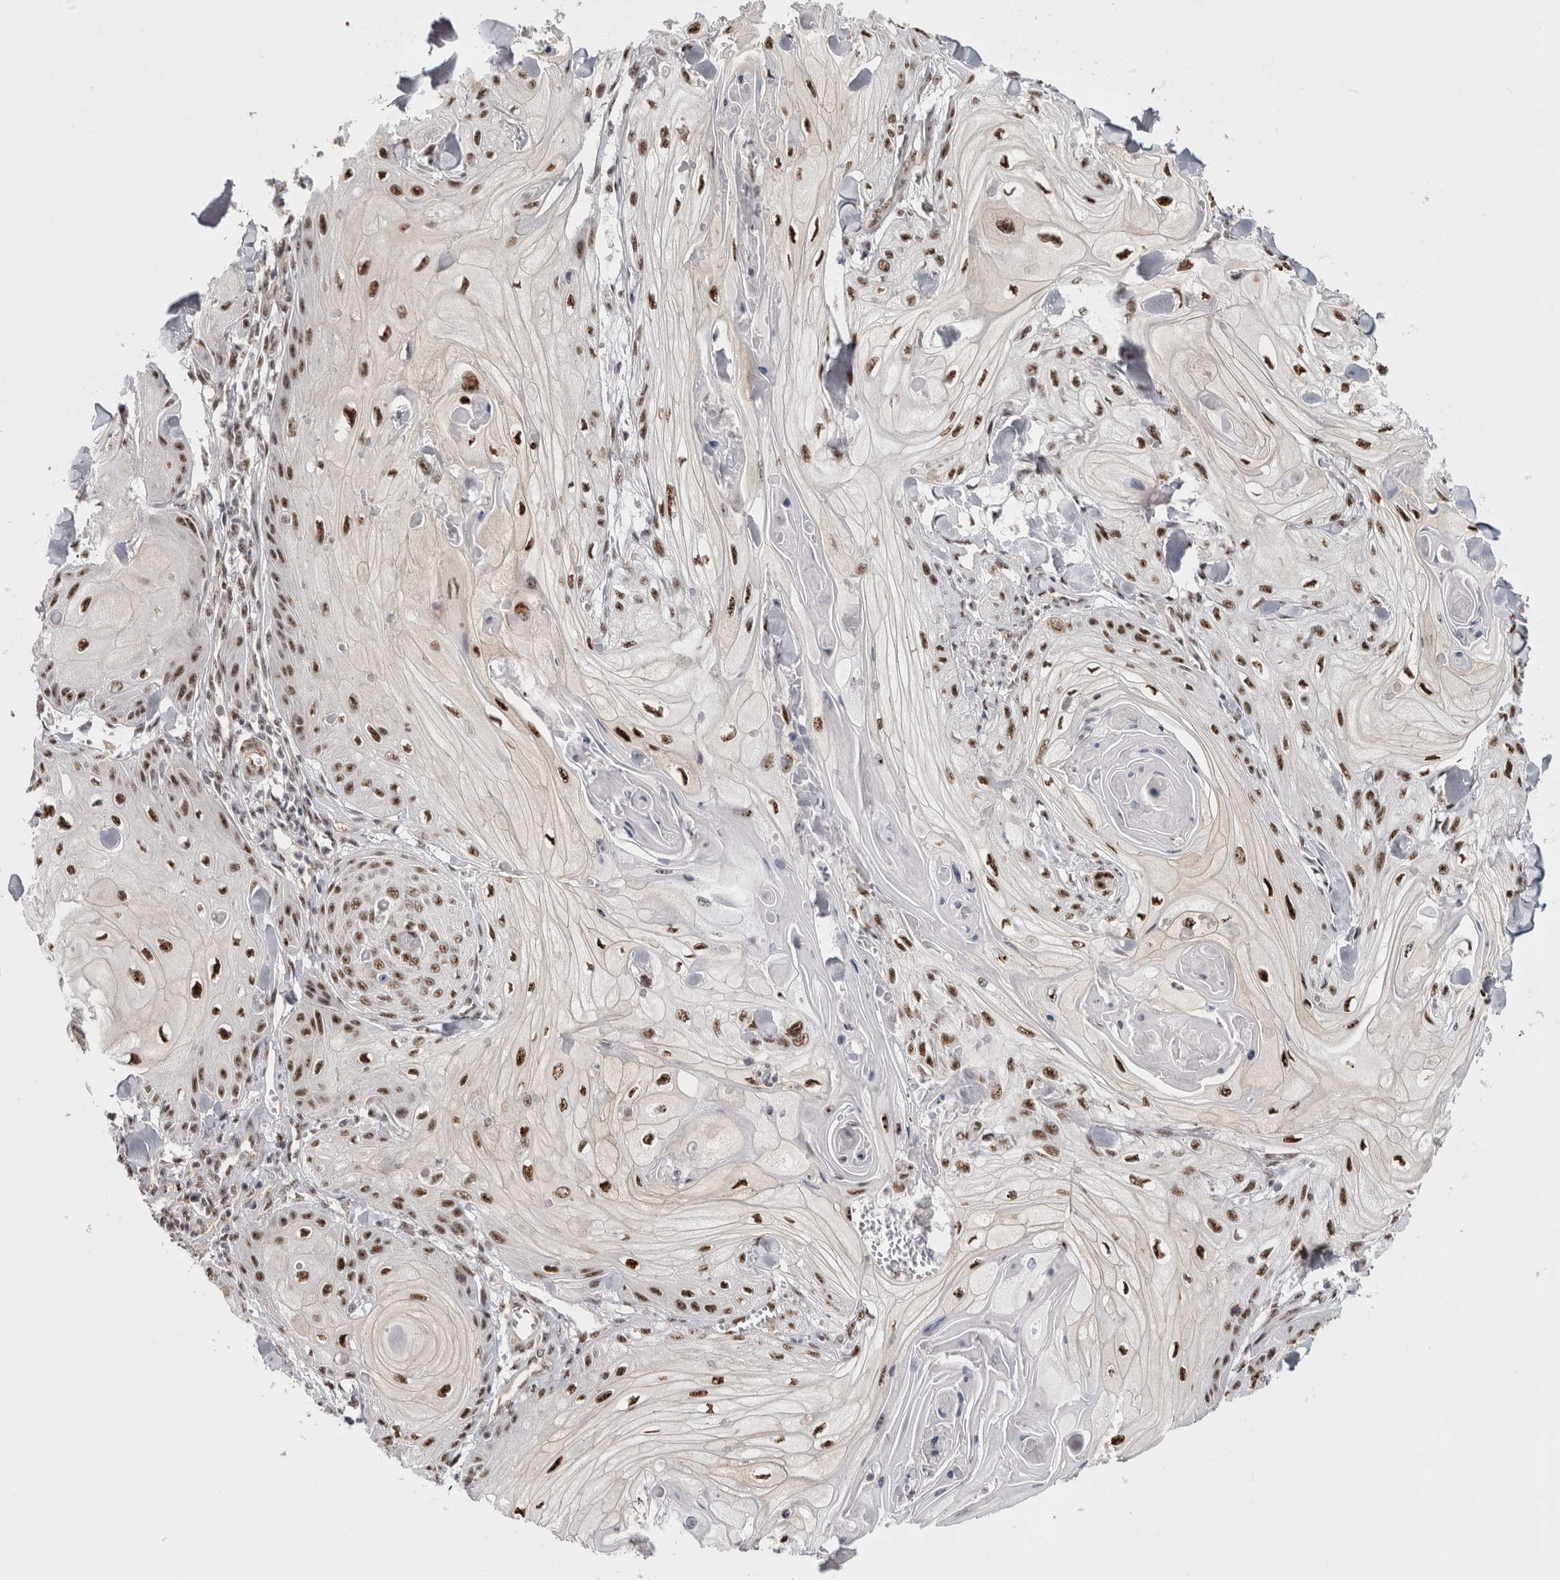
{"staining": {"intensity": "strong", "quantity": ">75%", "location": "nuclear"}, "tissue": "skin cancer", "cell_type": "Tumor cells", "image_type": "cancer", "snomed": [{"axis": "morphology", "description": "Squamous cell carcinoma, NOS"}, {"axis": "topography", "description": "Skin"}], "caption": "Strong nuclear positivity for a protein is present in about >75% of tumor cells of squamous cell carcinoma (skin) using IHC.", "gene": "MKNK1", "patient": {"sex": "male", "age": 74}}